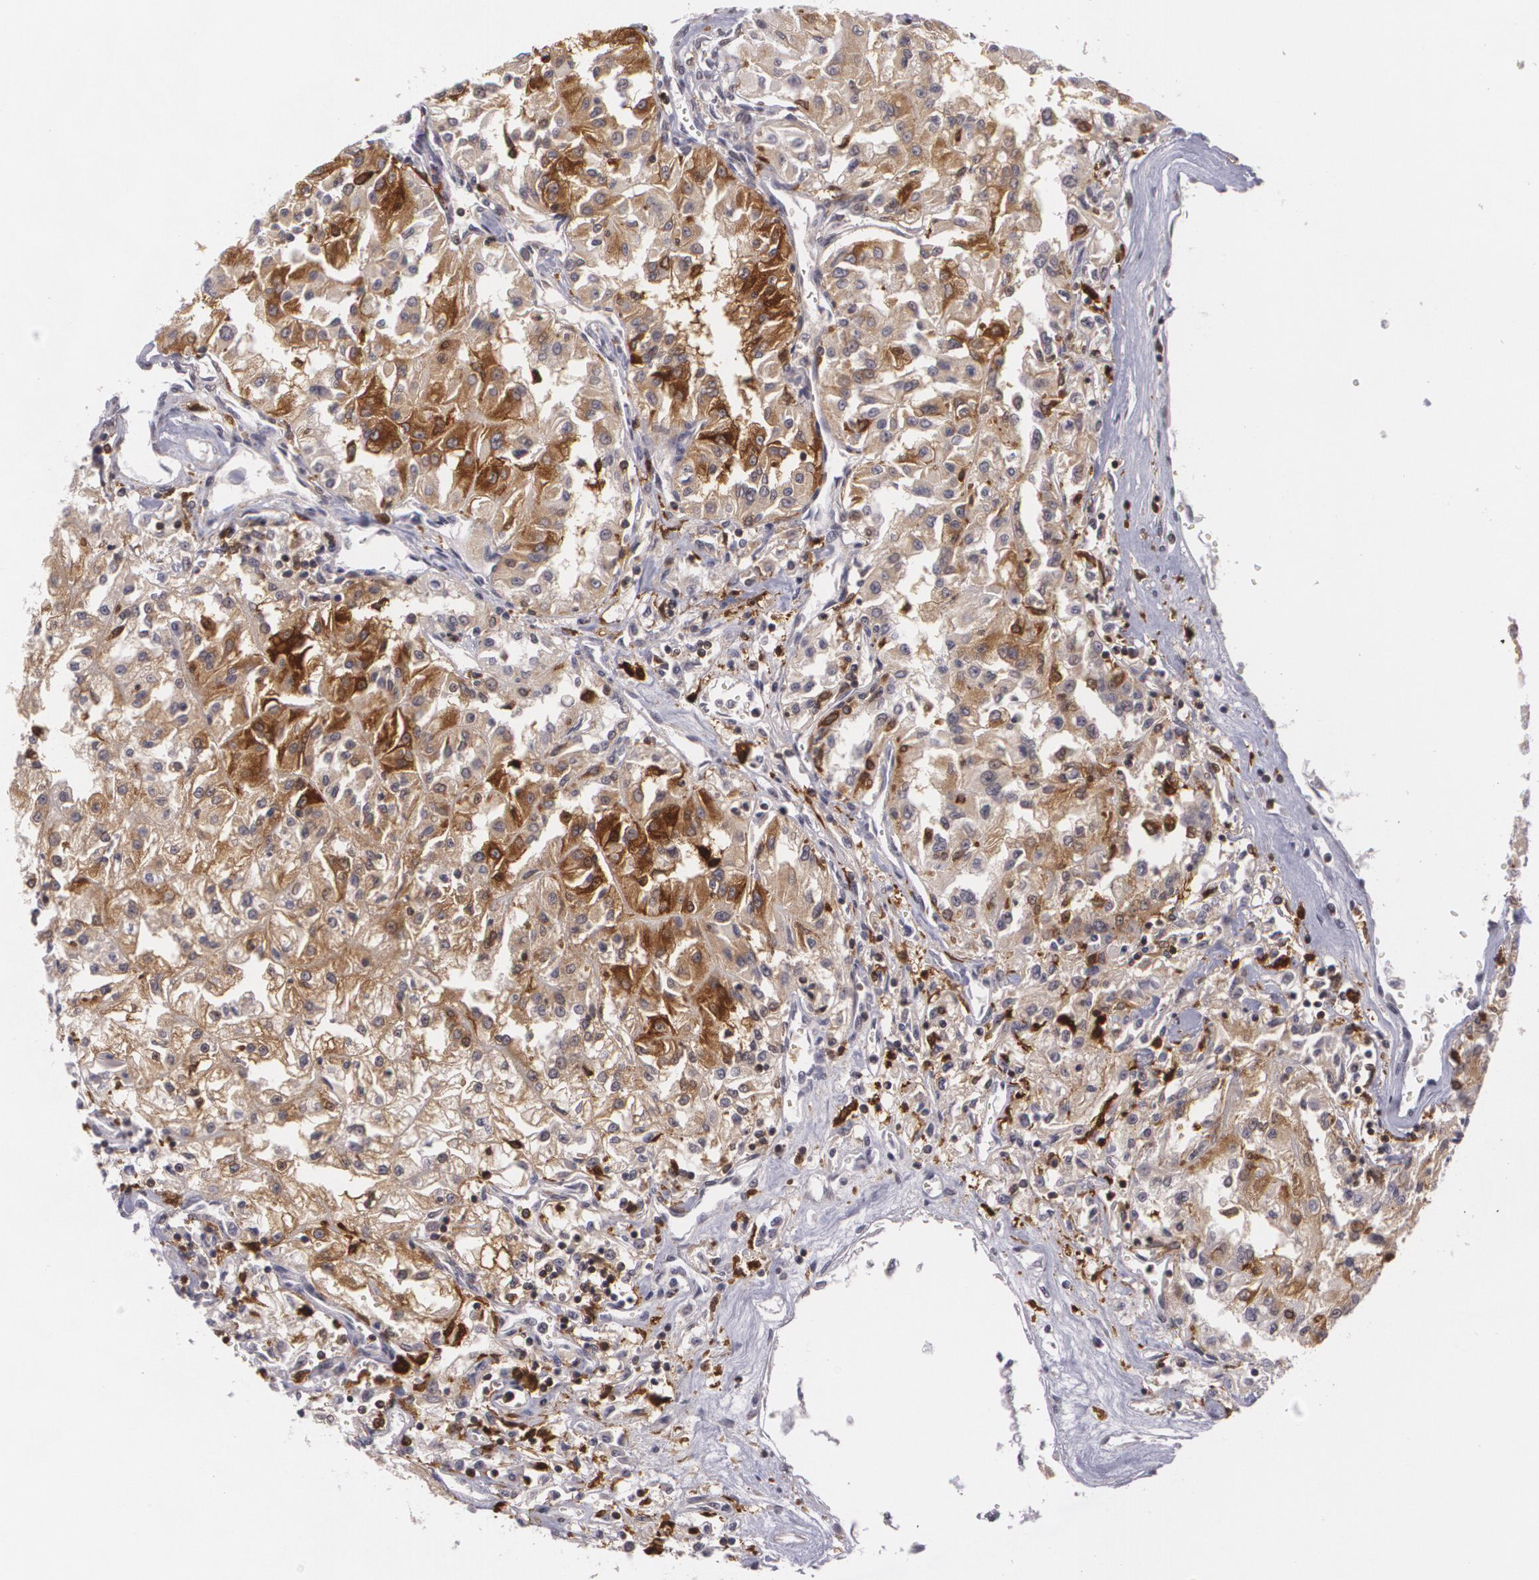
{"staining": {"intensity": "strong", "quantity": "25%-75%", "location": "cytoplasmic/membranous"}, "tissue": "renal cancer", "cell_type": "Tumor cells", "image_type": "cancer", "snomed": [{"axis": "morphology", "description": "Adenocarcinoma, NOS"}, {"axis": "topography", "description": "Kidney"}], "caption": "Strong cytoplasmic/membranous protein expression is identified in approximately 25%-75% of tumor cells in renal adenocarcinoma. The protein is shown in brown color, while the nuclei are stained blue.", "gene": "BIN1", "patient": {"sex": "male", "age": 78}}